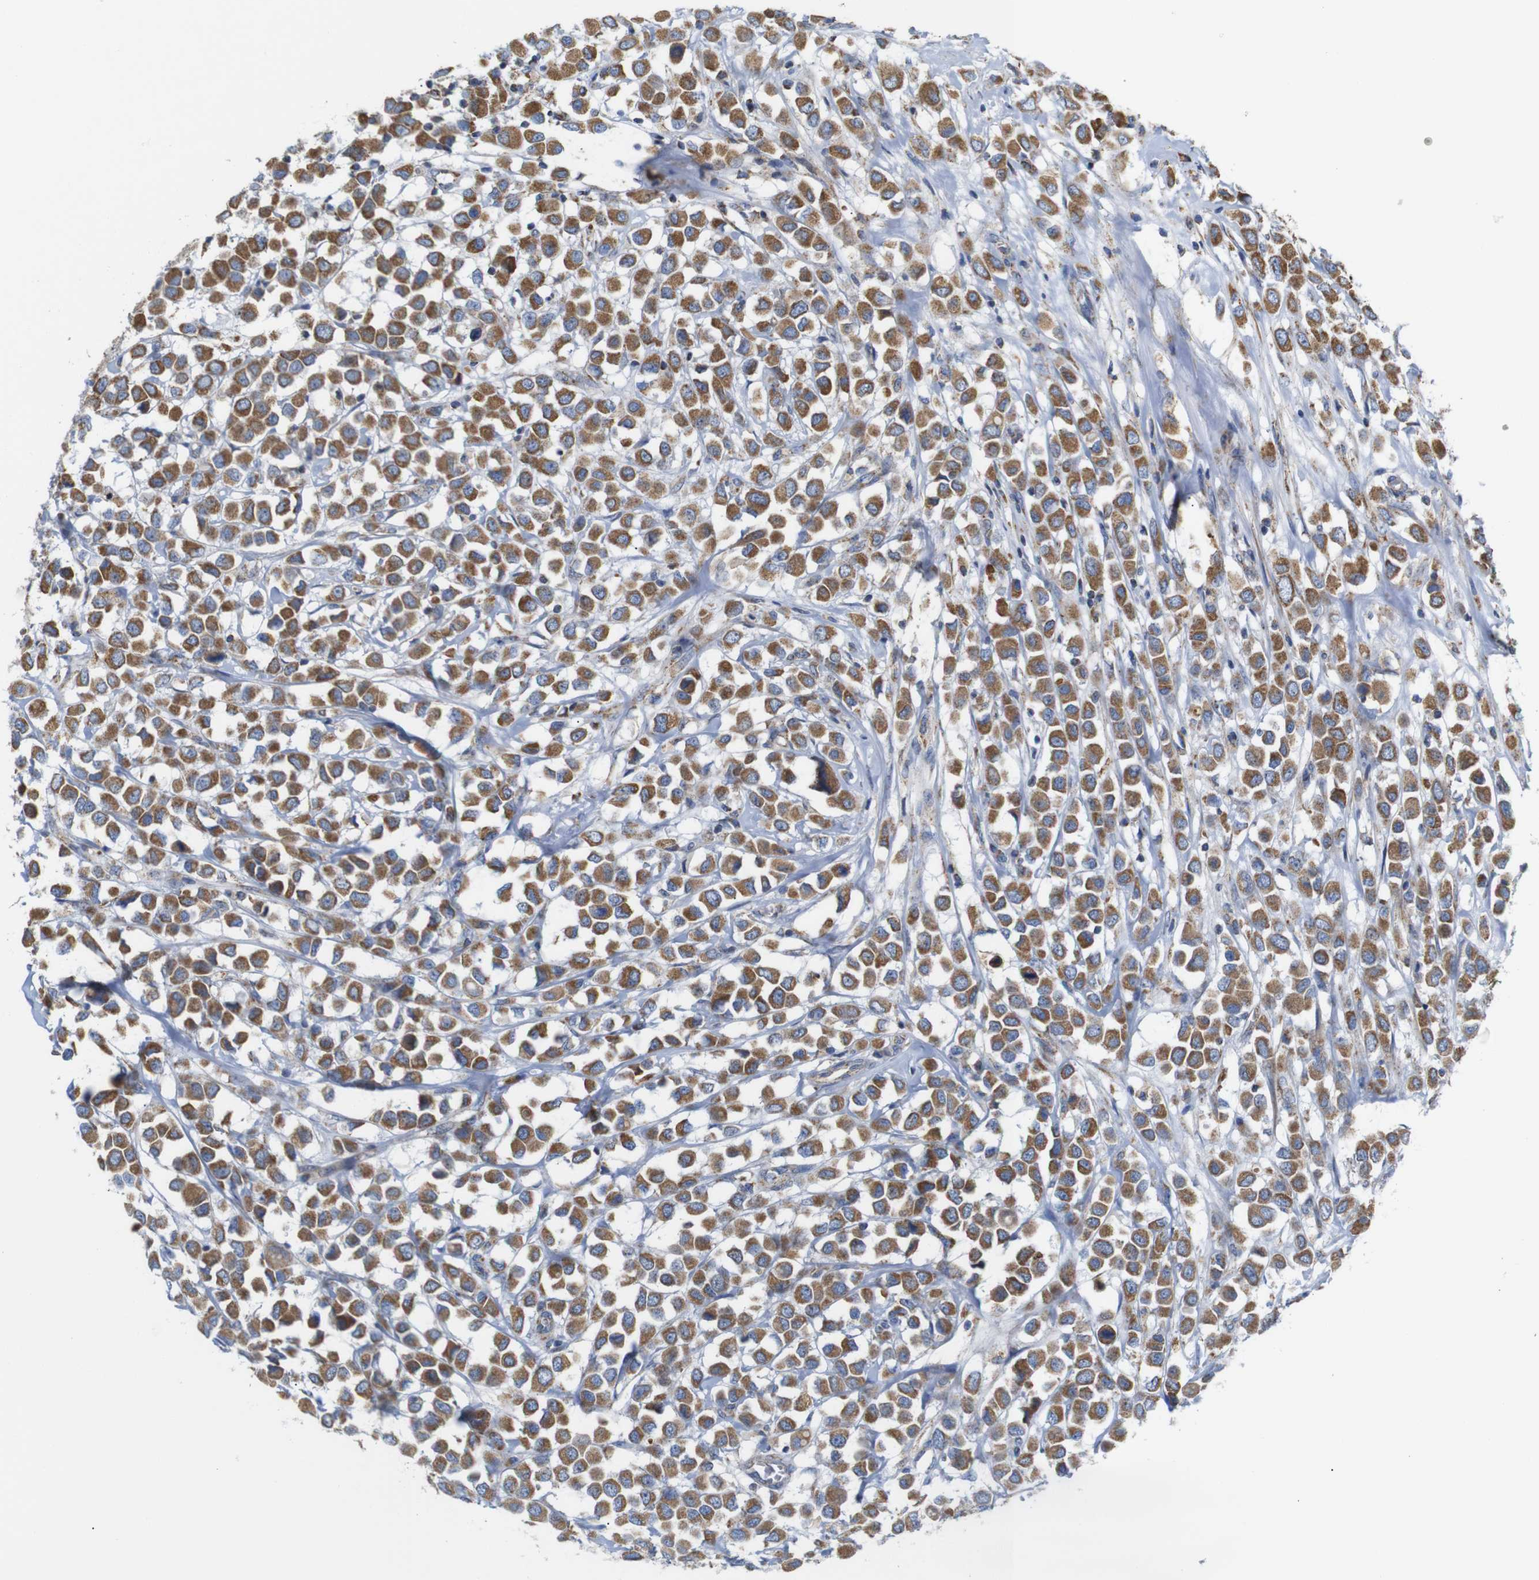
{"staining": {"intensity": "moderate", "quantity": ">75%", "location": "cytoplasmic/membranous"}, "tissue": "breast cancer", "cell_type": "Tumor cells", "image_type": "cancer", "snomed": [{"axis": "morphology", "description": "Duct carcinoma"}, {"axis": "topography", "description": "Breast"}], "caption": "Moderate cytoplasmic/membranous protein expression is present in approximately >75% of tumor cells in breast cancer. (IHC, brightfield microscopy, high magnification).", "gene": "FAM171B", "patient": {"sex": "female", "age": 61}}